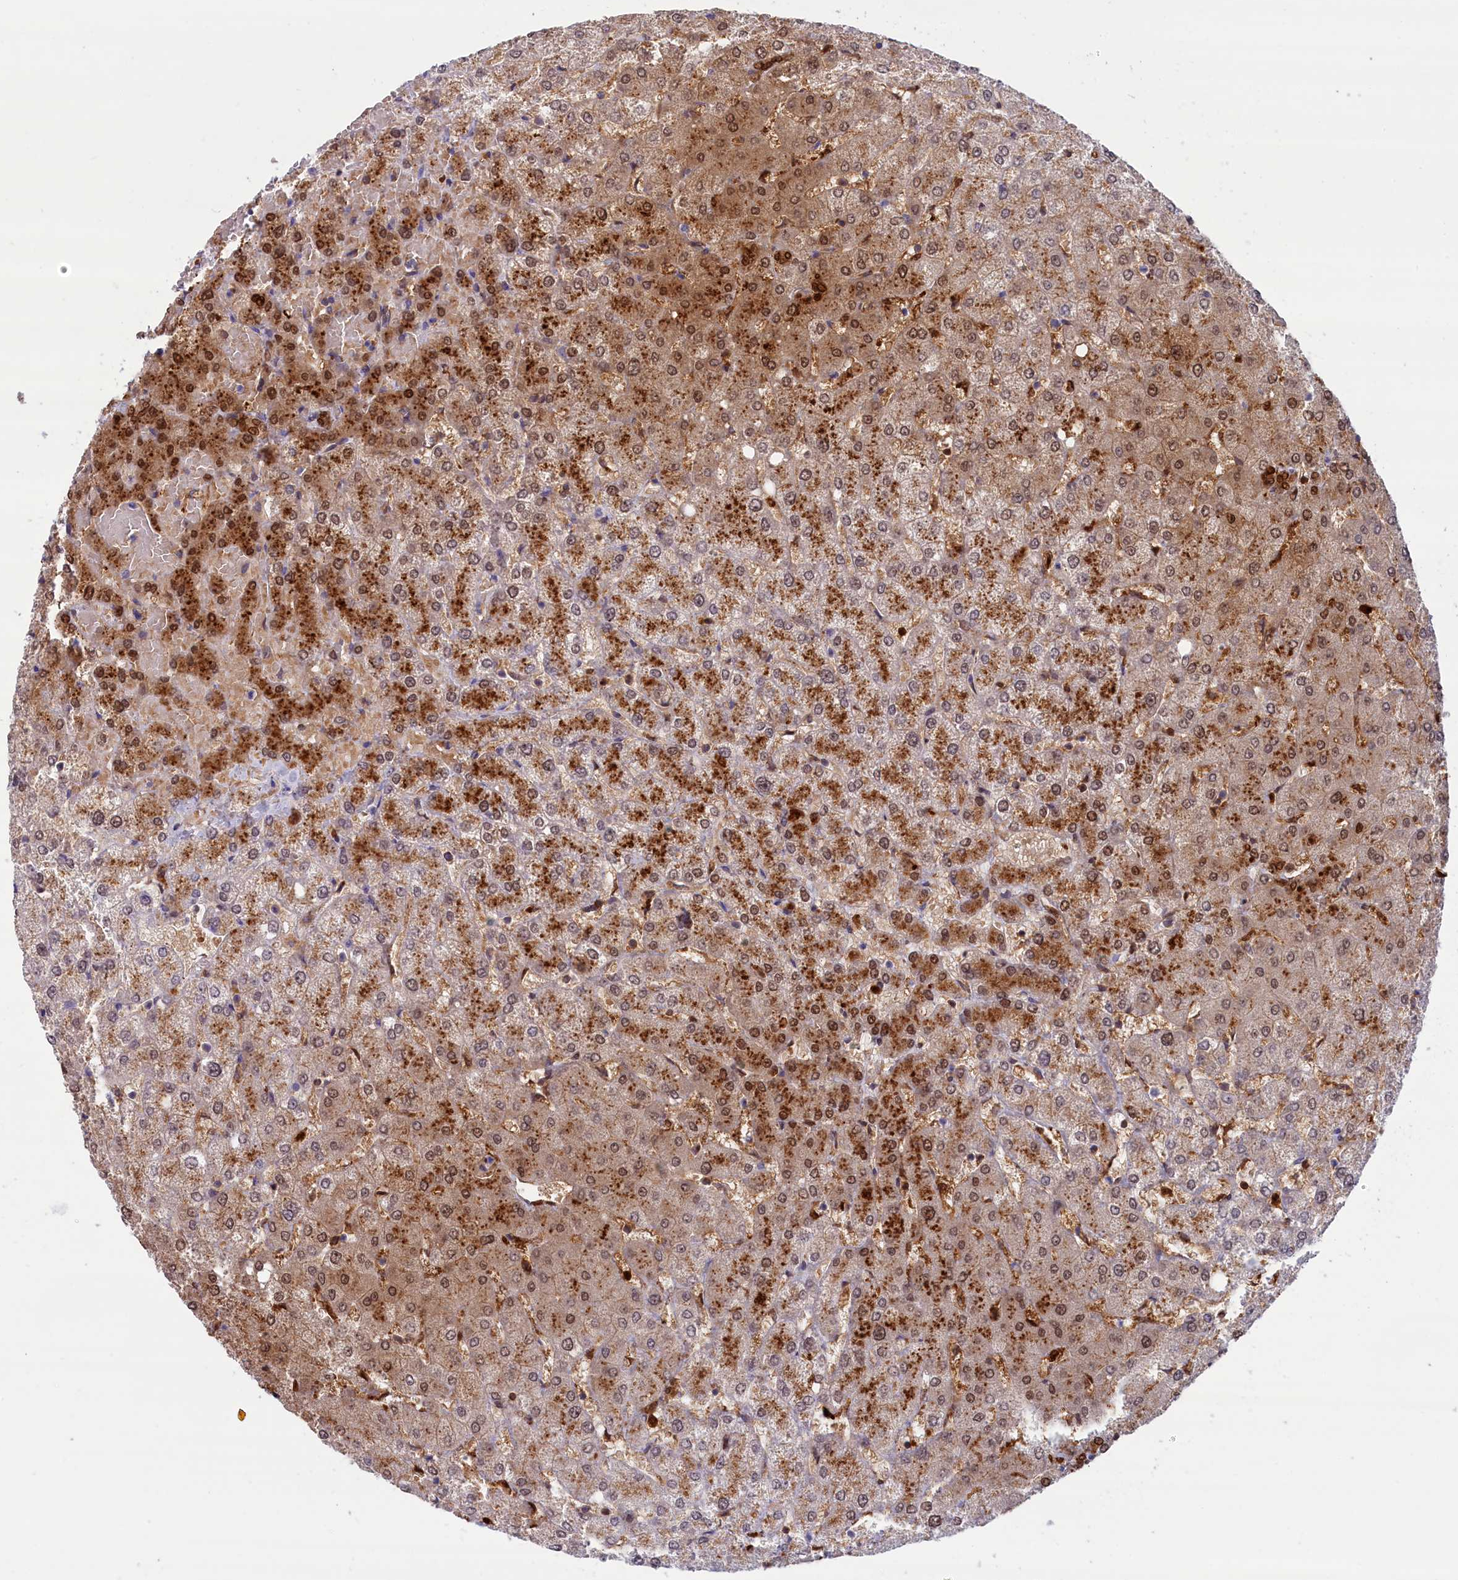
{"staining": {"intensity": "strong", "quantity": ">75%", "location": "cytoplasmic/membranous,nuclear"}, "tissue": "liver", "cell_type": "Cholangiocytes", "image_type": "normal", "snomed": [{"axis": "morphology", "description": "Normal tissue, NOS"}, {"axis": "topography", "description": "Liver"}], "caption": "Brown immunohistochemical staining in unremarkable liver reveals strong cytoplasmic/membranous,nuclear expression in about >75% of cholangiocytes.", "gene": "ABCC12", "patient": {"sex": "female", "age": 54}}